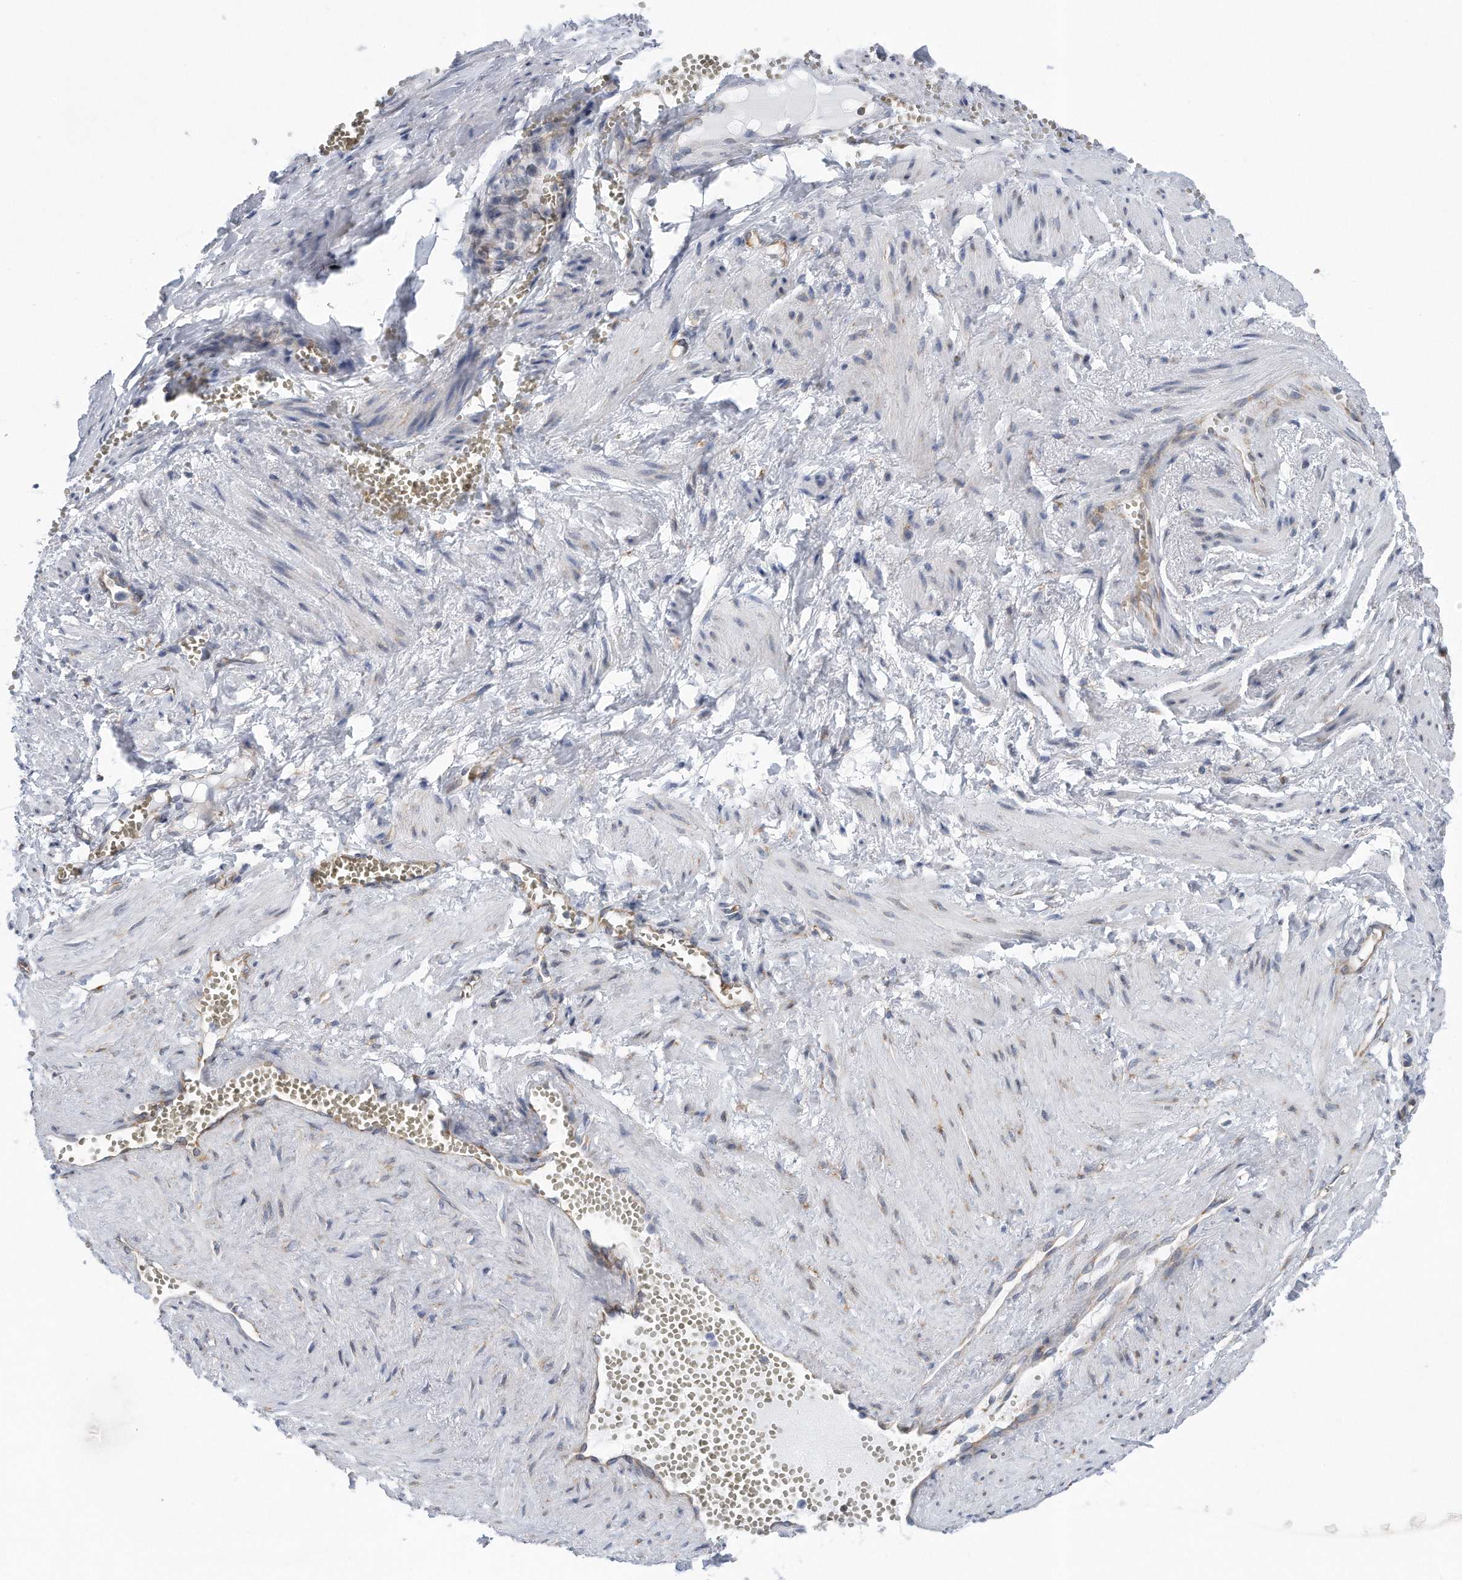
{"staining": {"intensity": "negative", "quantity": "none", "location": "none"}, "tissue": "adipose tissue", "cell_type": "Adipocytes", "image_type": "normal", "snomed": [{"axis": "morphology", "description": "Normal tissue, NOS"}, {"axis": "topography", "description": "Smooth muscle"}, {"axis": "topography", "description": "Peripheral nerve tissue"}], "caption": "DAB immunohistochemical staining of benign human adipose tissue displays no significant expression in adipocytes.", "gene": "RPL26L1", "patient": {"sex": "female", "age": 39}}